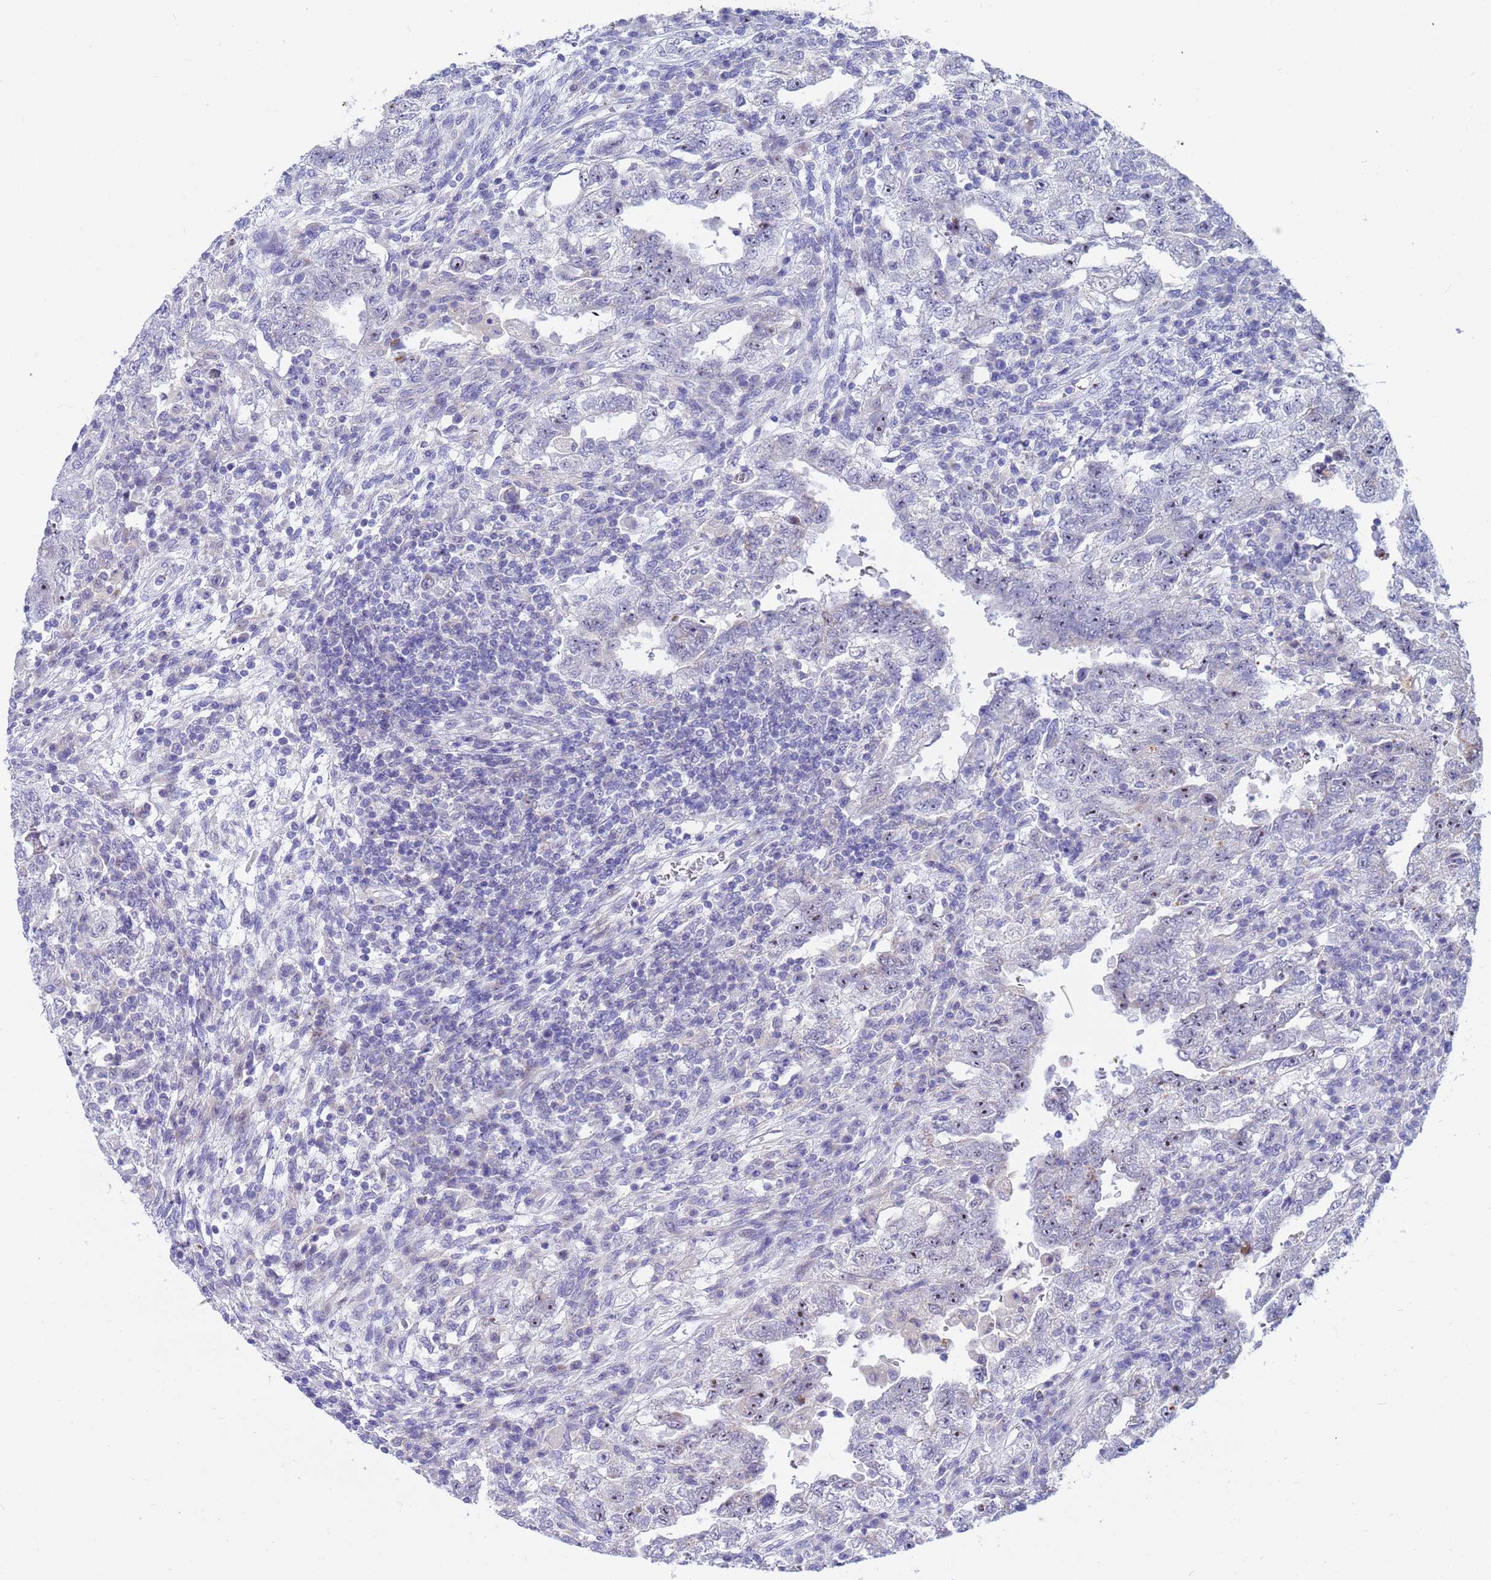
{"staining": {"intensity": "moderate", "quantity": "<25%", "location": "nuclear"}, "tissue": "testis cancer", "cell_type": "Tumor cells", "image_type": "cancer", "snomed": [{"axis": "morphology", "description": "Carcinoma, Embryonal, NOS"}, {"axis": "topography", "description": "Testis"}], "caption": "Immunohistochemistry (IHC) (DAB (3,3'-diaminobenzidine)) staining of human embryonal carcinoma (testis) shows moderate nuclear protein staining in about <25% of tumor cells. (DAB IHC, brown staining for protein, blue staining for nuclei).", "gene": "LRATD1", "patient": {"sex": "male", "age": 26}}